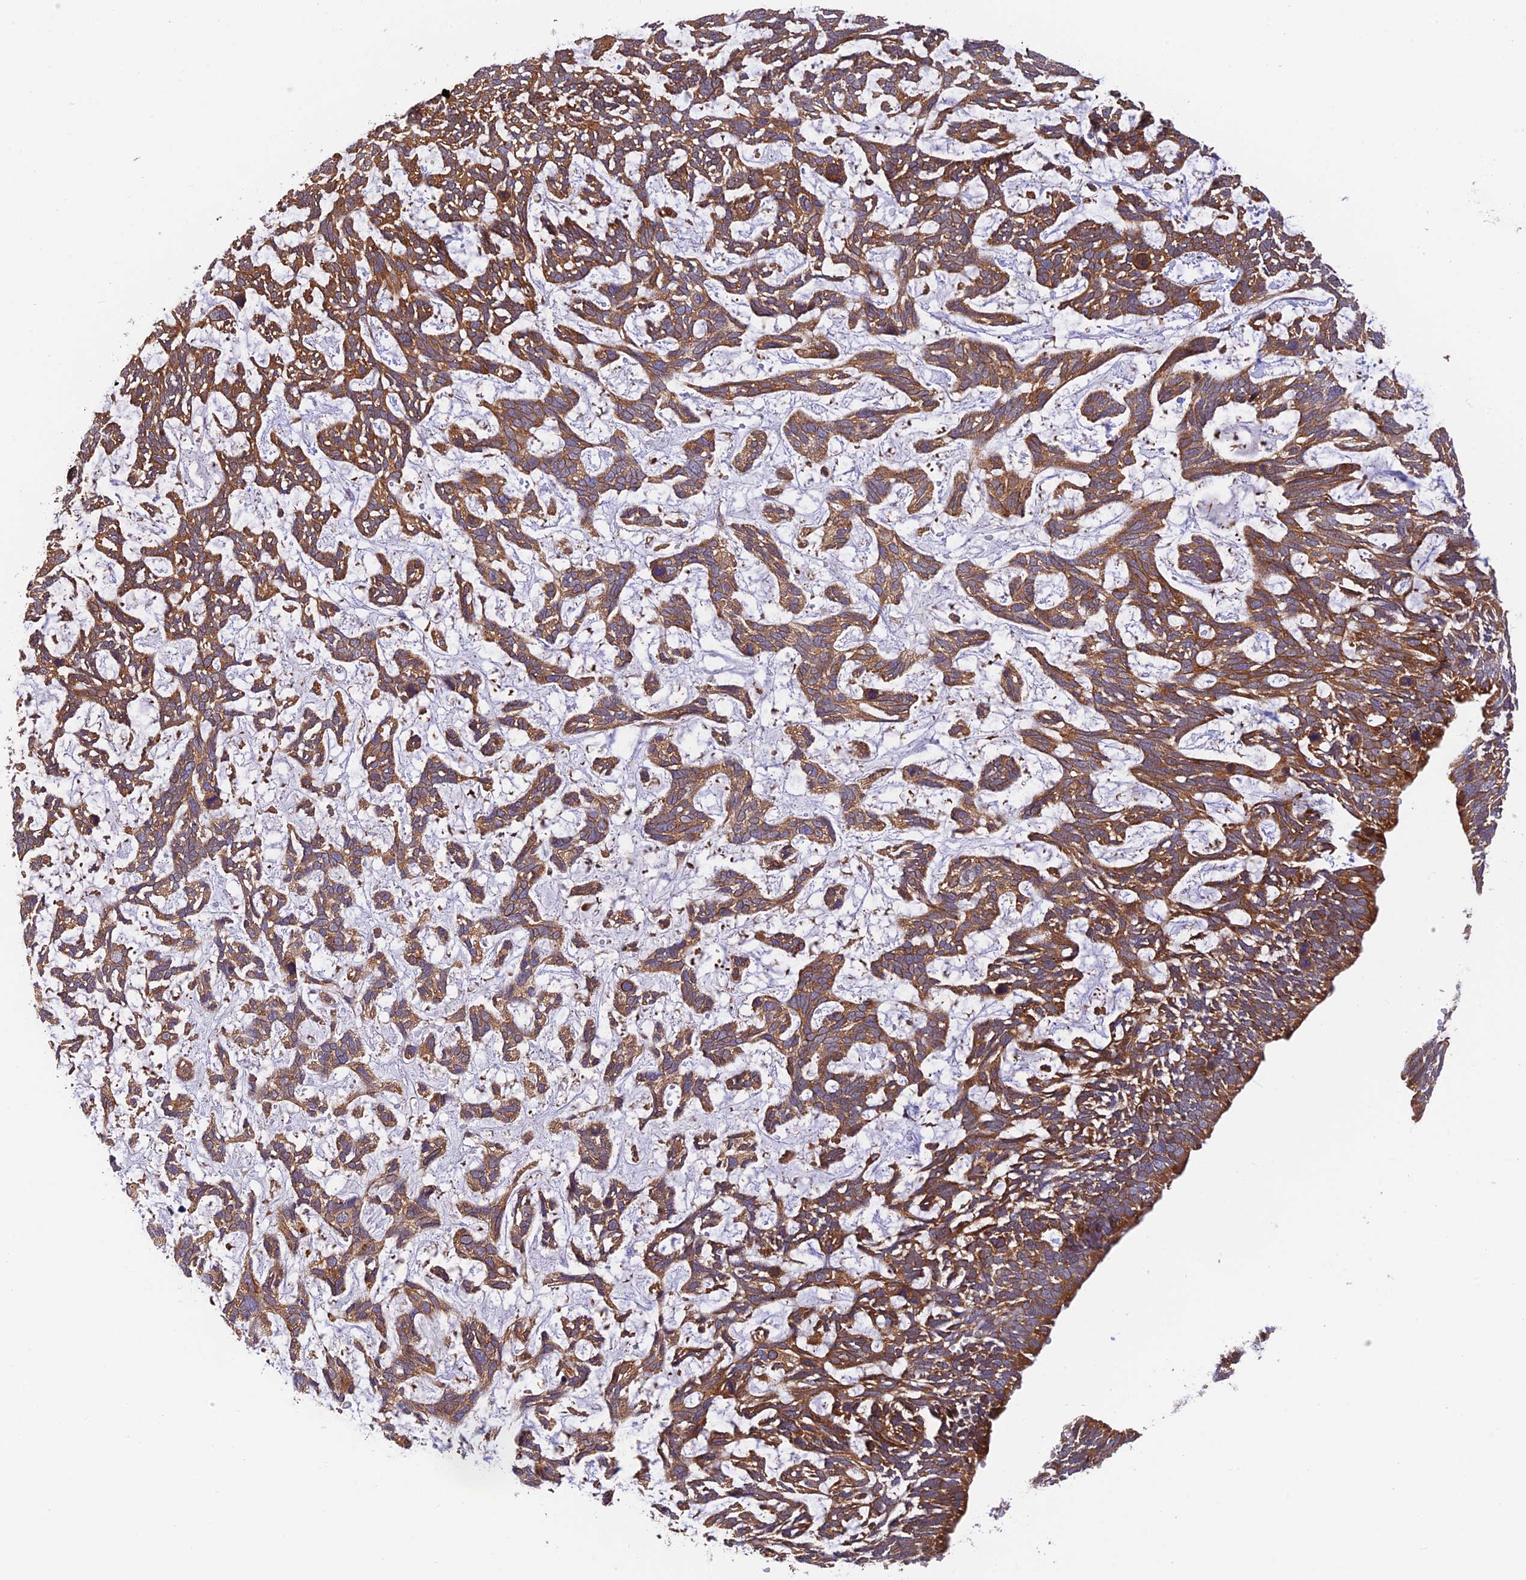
{"staining": {"intensity": "moderate", "quantity": ">75%", "location": "cytoplasmic/membranous"}, "tissue": "skin cancer", "cell_type": "Tumor cells", "image_type": "cancer", "snomed": [{"axis": "morphology", "description": "Basal cell carcinoma"}, {"axis": "topography", "description": "Skin"}], "caption": "Immunohistochemistry (DAB) staining of human skin cancer displays moderate cytoplasmic/membranous protein expression in about >75% of tumor cells.", "gene": "EVI5L", "patient": {"sex": "male", "age": 88}}